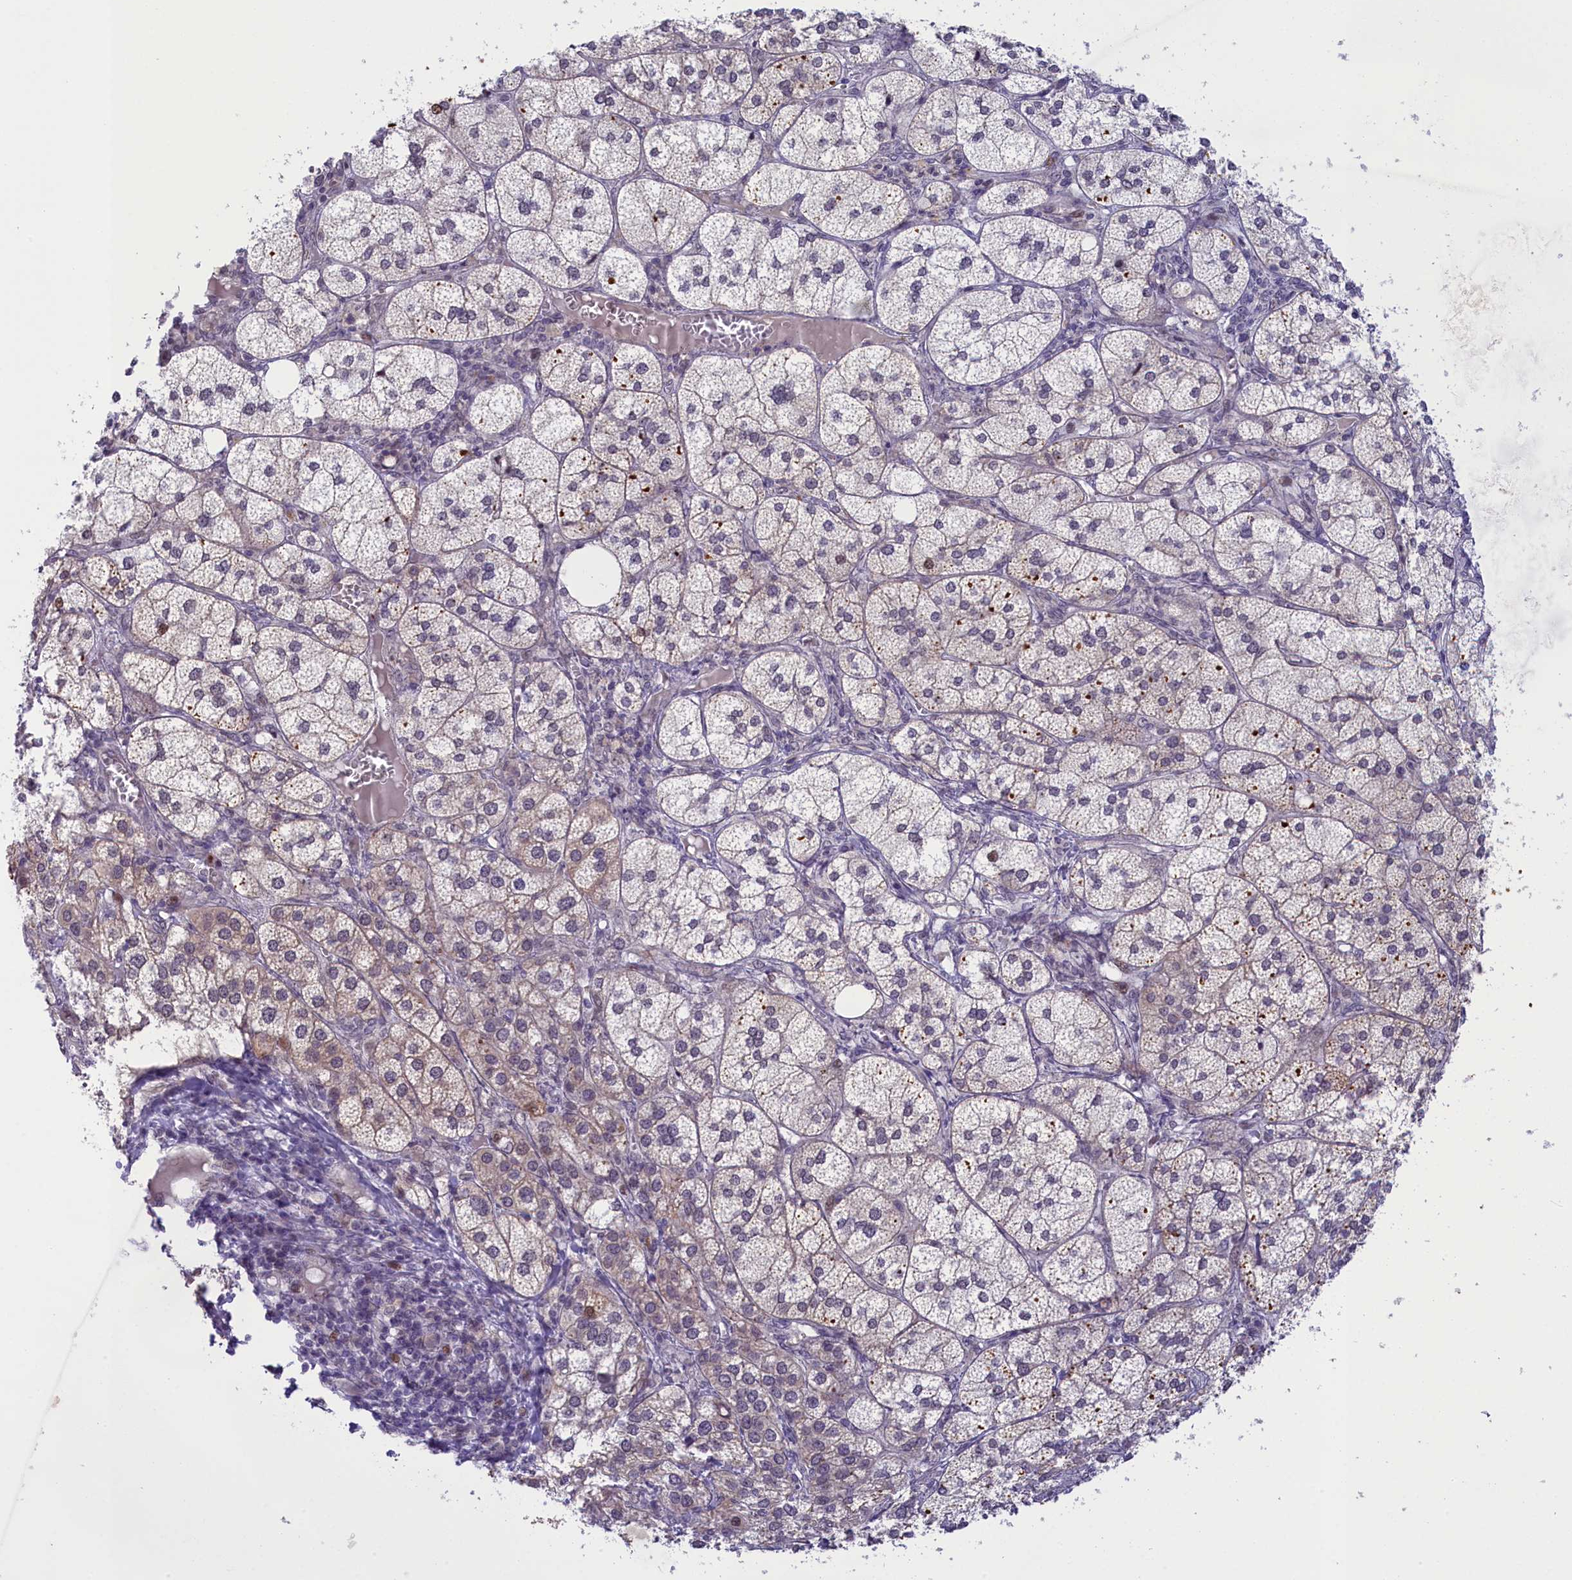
{"staining": {"intensity": "strong", "quantity": "25%-75%", "location": "cytoplasmic/membranous,nuclear"}, "tissue": "adrenal gland", "cell_type": "Glandular cells", "image_type": "normal", "snomed": [{"axis": "morphology", "description": "Normal tissue, NOS"}, {"axis": "topography", "description": "Adrenal gland"}], "caption": "Adrenal gland stained with a brown dye exhibits strong cytoplasmic/membranous,nuclear positive positivity in approximately 25%-75% of glandular cells.", "gene": "CCL23", "patient": {"sex": "female", "age": 61}}